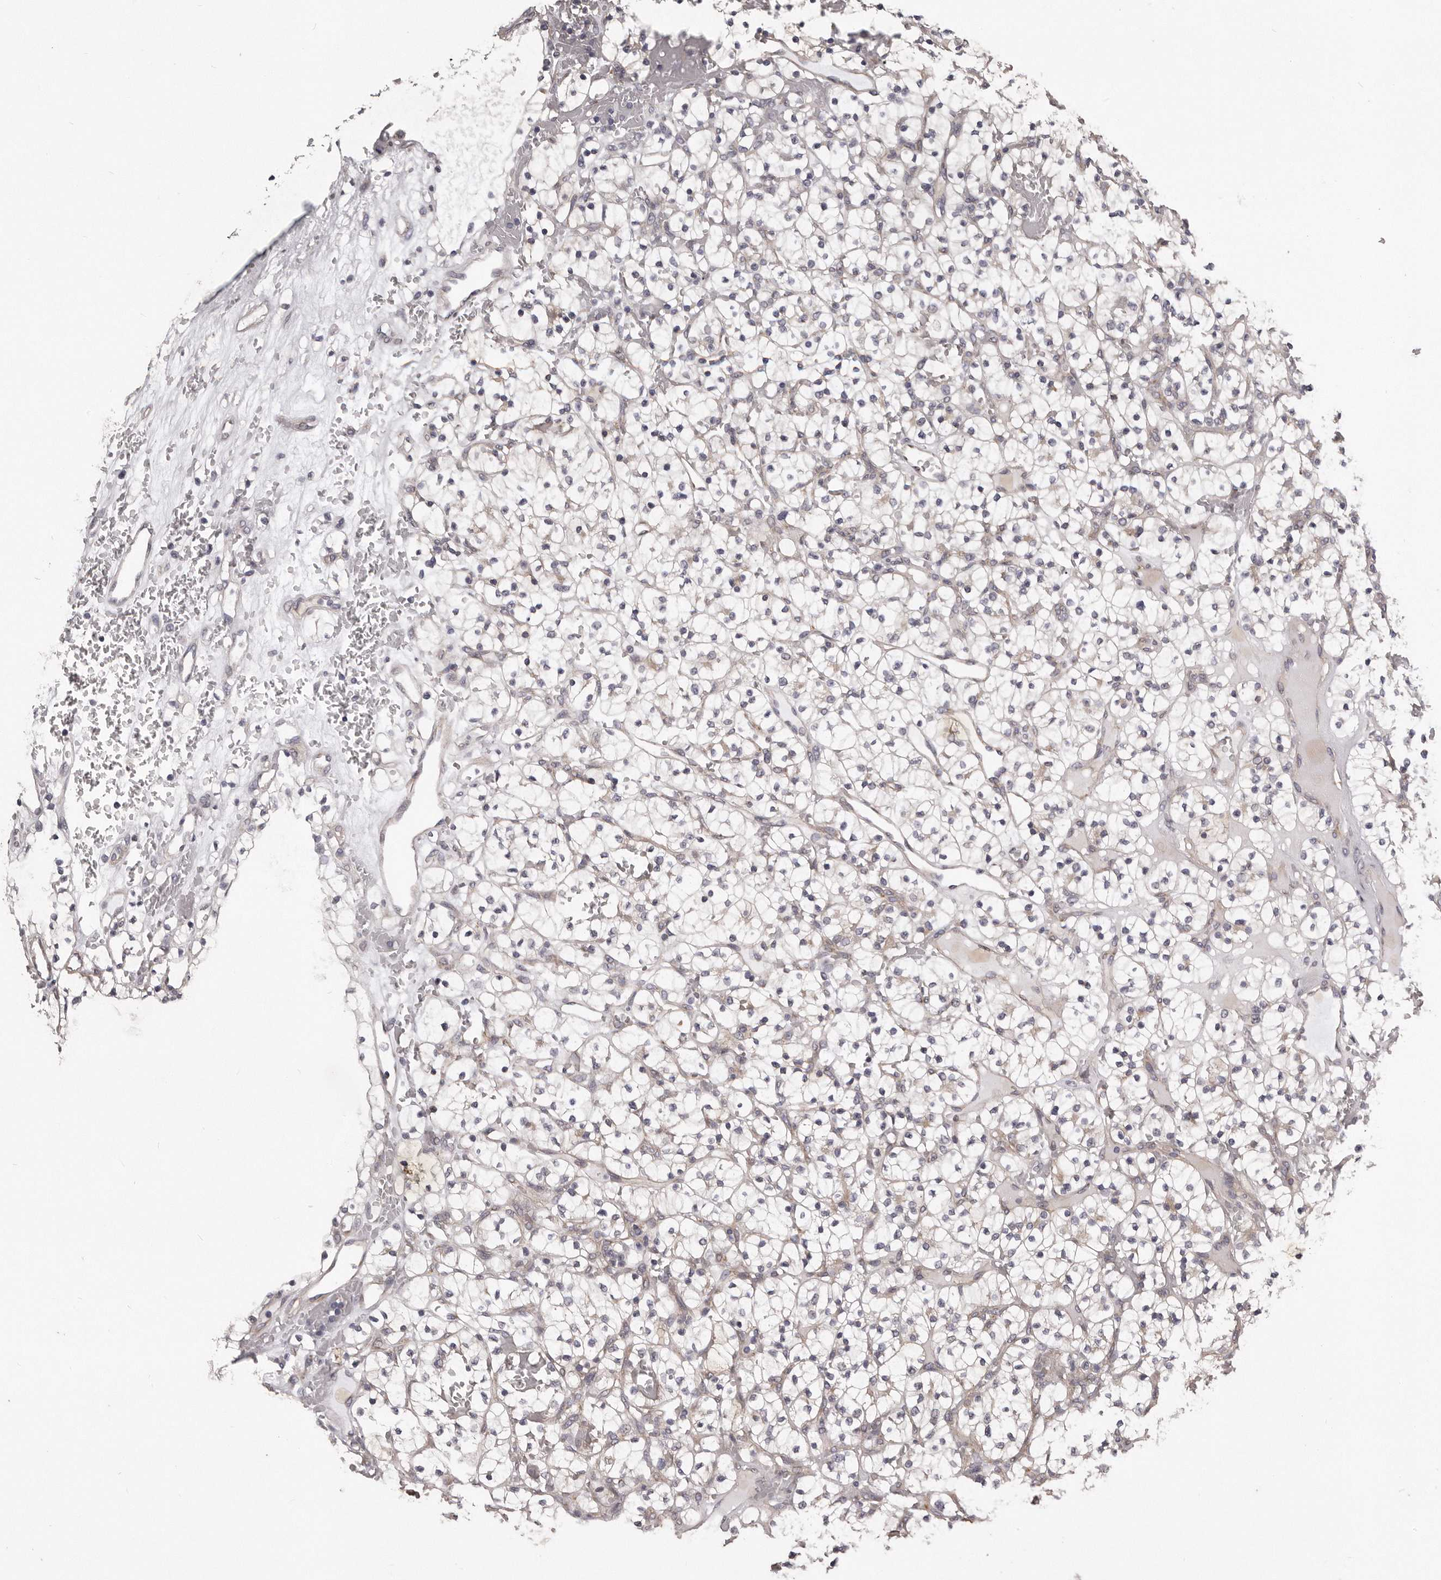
{"staining": {"intensity": "negative", "quantity": "none", "location": "none"}, "tissue": "renal cancer", "cell_type": "Tumor cells", "image_type": "cancer", "snomed": [{"axis": "morphology", "description": "Adenocarcinoma, NOS"}, {"axis": "topography", "description": "Kidney"}], "caption": "Protein analysis of renal cancer (adenocarcinoma) shows no significant positivity in tumor cells.", "gene": "ARMCX1", "patient": {"sex": "female", "age": 57}}